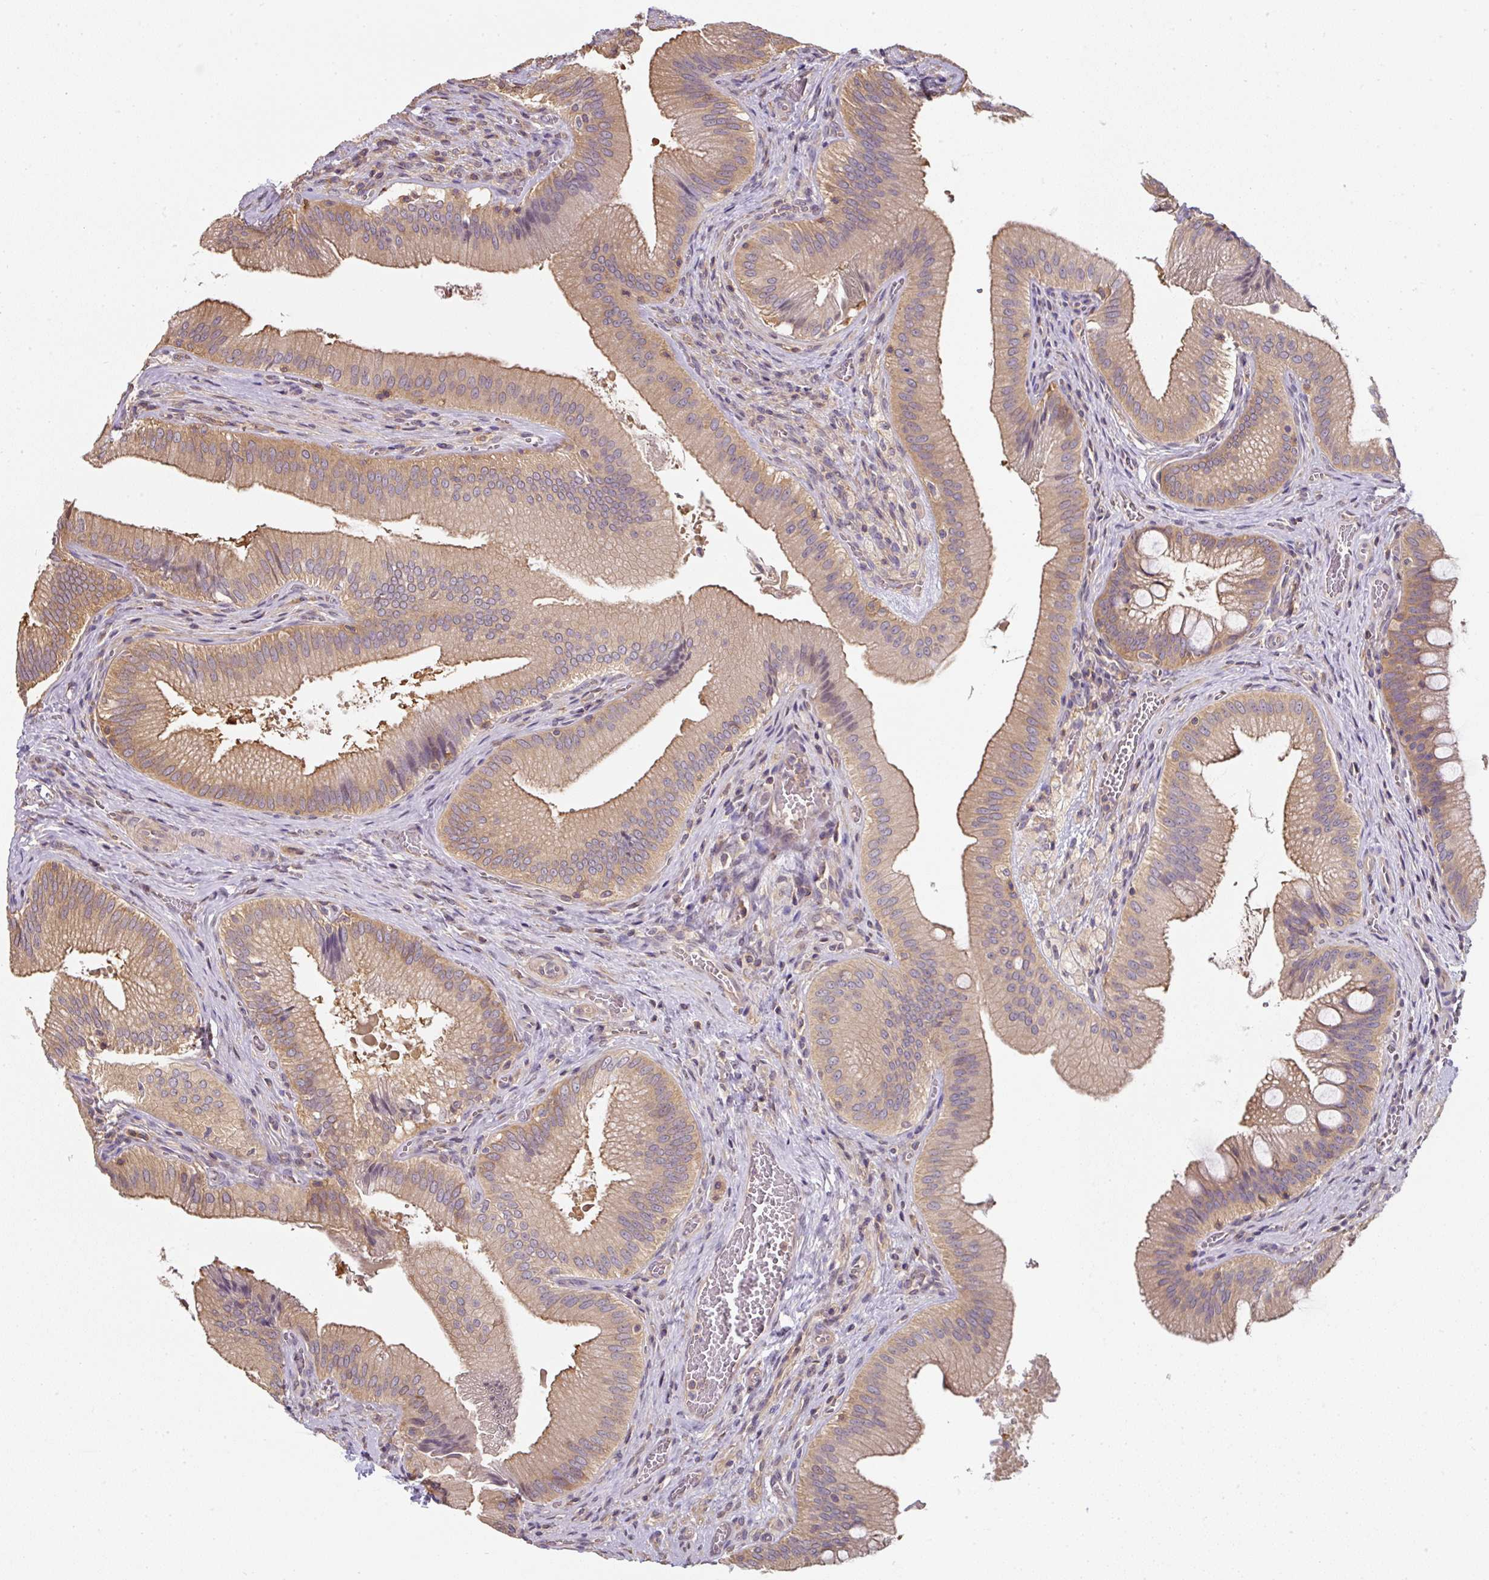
{"staining": {"intensity": "moderate", "quantity": ">75%", "location": "cytoplasmic/membranous"}, "tissue": "gallbladder", "cell_type": "Glandular cells", "image_type": "normal", "snomed": [{"axis": "morphology", "description": "Normal tissue, NOS"}, {"axis": "topography", "description": "Gallbladder"}], "caption": "DAB (3,3'-diaminobenzidine) immunohistochemical staining of unremarkable human gallbladder demonstrates moderate cytoplasmic/membranous protein positivity in about >75% of glandular cells.", "gene": "ST13", "patient": {"sex": "male", "age": 17}}